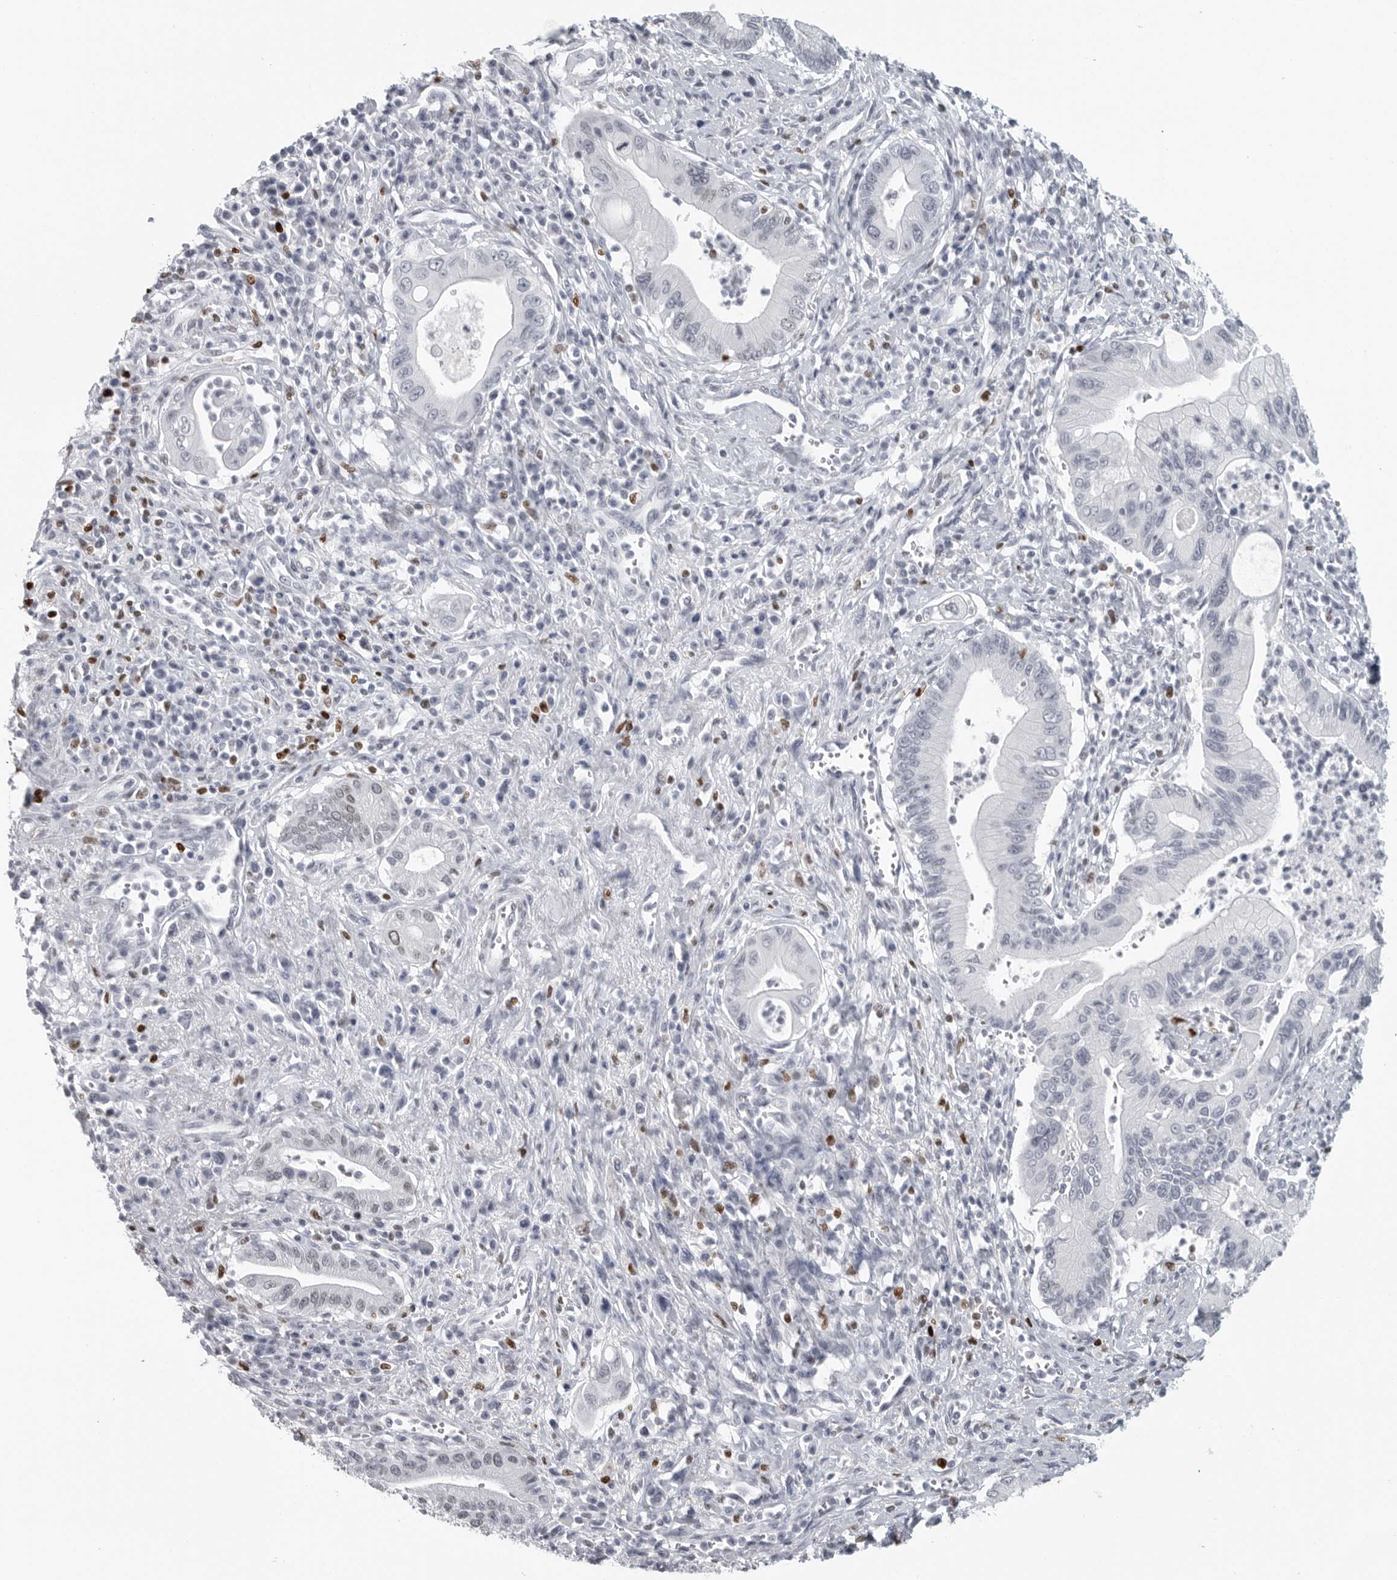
{"staining": {"intensity": "weak", "quantity": "<25%", "location": "nuclear"}, "tissue": "pancreatic cancer", "cell_type": "Tumor cells", "image_type": "cancer", "snomed": [{"axis": "morphology", "description": "Adenocarcinoma, NOS"}, {"axis": "topography", "description": "Pancreas"}], "caption": "DAB immunohistochemical staining of pancreatic adenocarcinoma exhibits no significant staining in tumor cells.", "gene": "SATB2", "patient": {"sex": "male", "age": 78}}